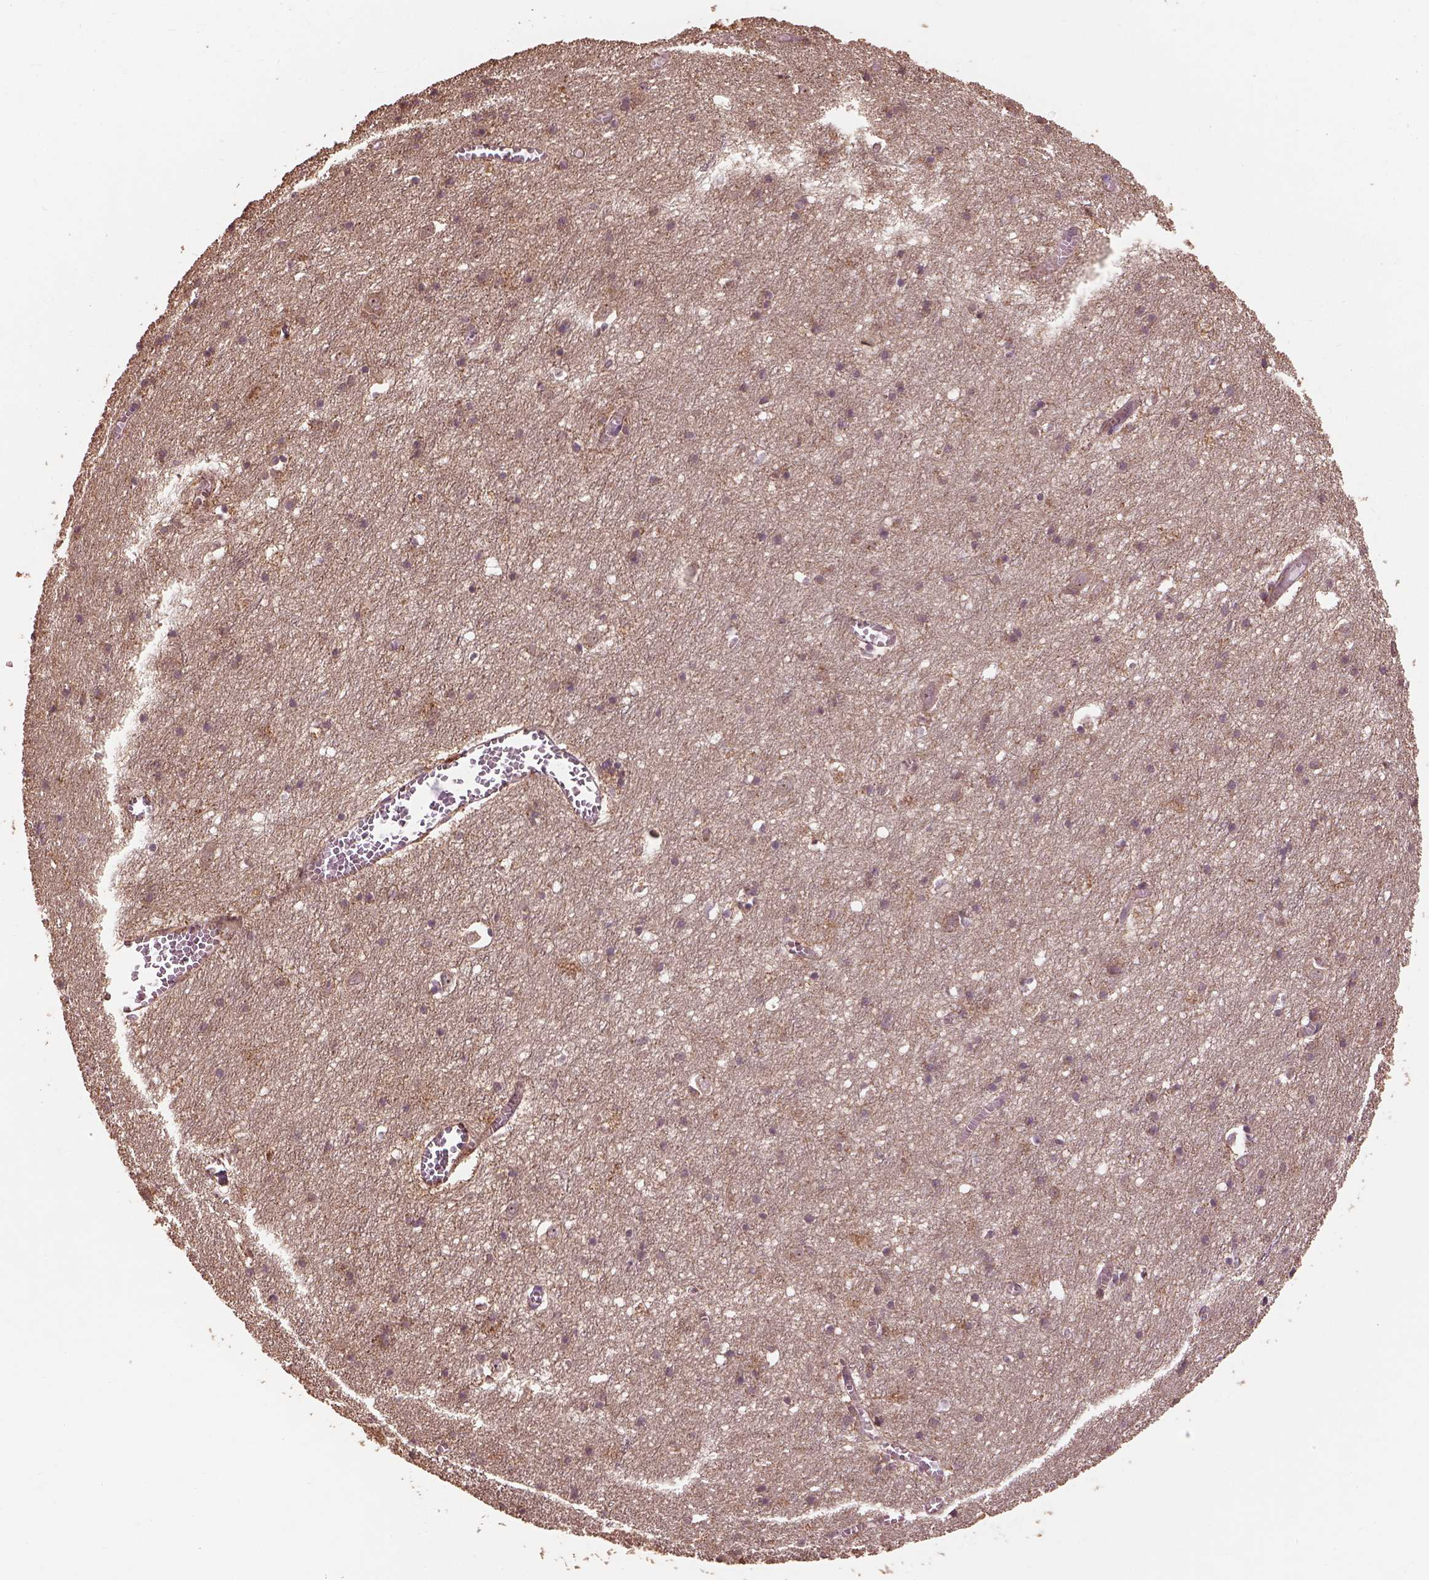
{"staining": {"intensity": "negative", "quantity": "none", "location": "none"}, "tissue": "cerebral cortex", "cell_type": "Endothelial cells", "image_type": "normal", "snomed": [{"axis": "morphology", "description": "Normal tissue, NOS"}, {"axis": "topography", "description": "Cerebral cortex"}], "caption": "Immunohistochemistry (IHC) of unremarkable cerebral cortex demonstrates no expression in endothelial cells.", "gene": "METTL4", "patient": {"sex": "male", "age": 70}}